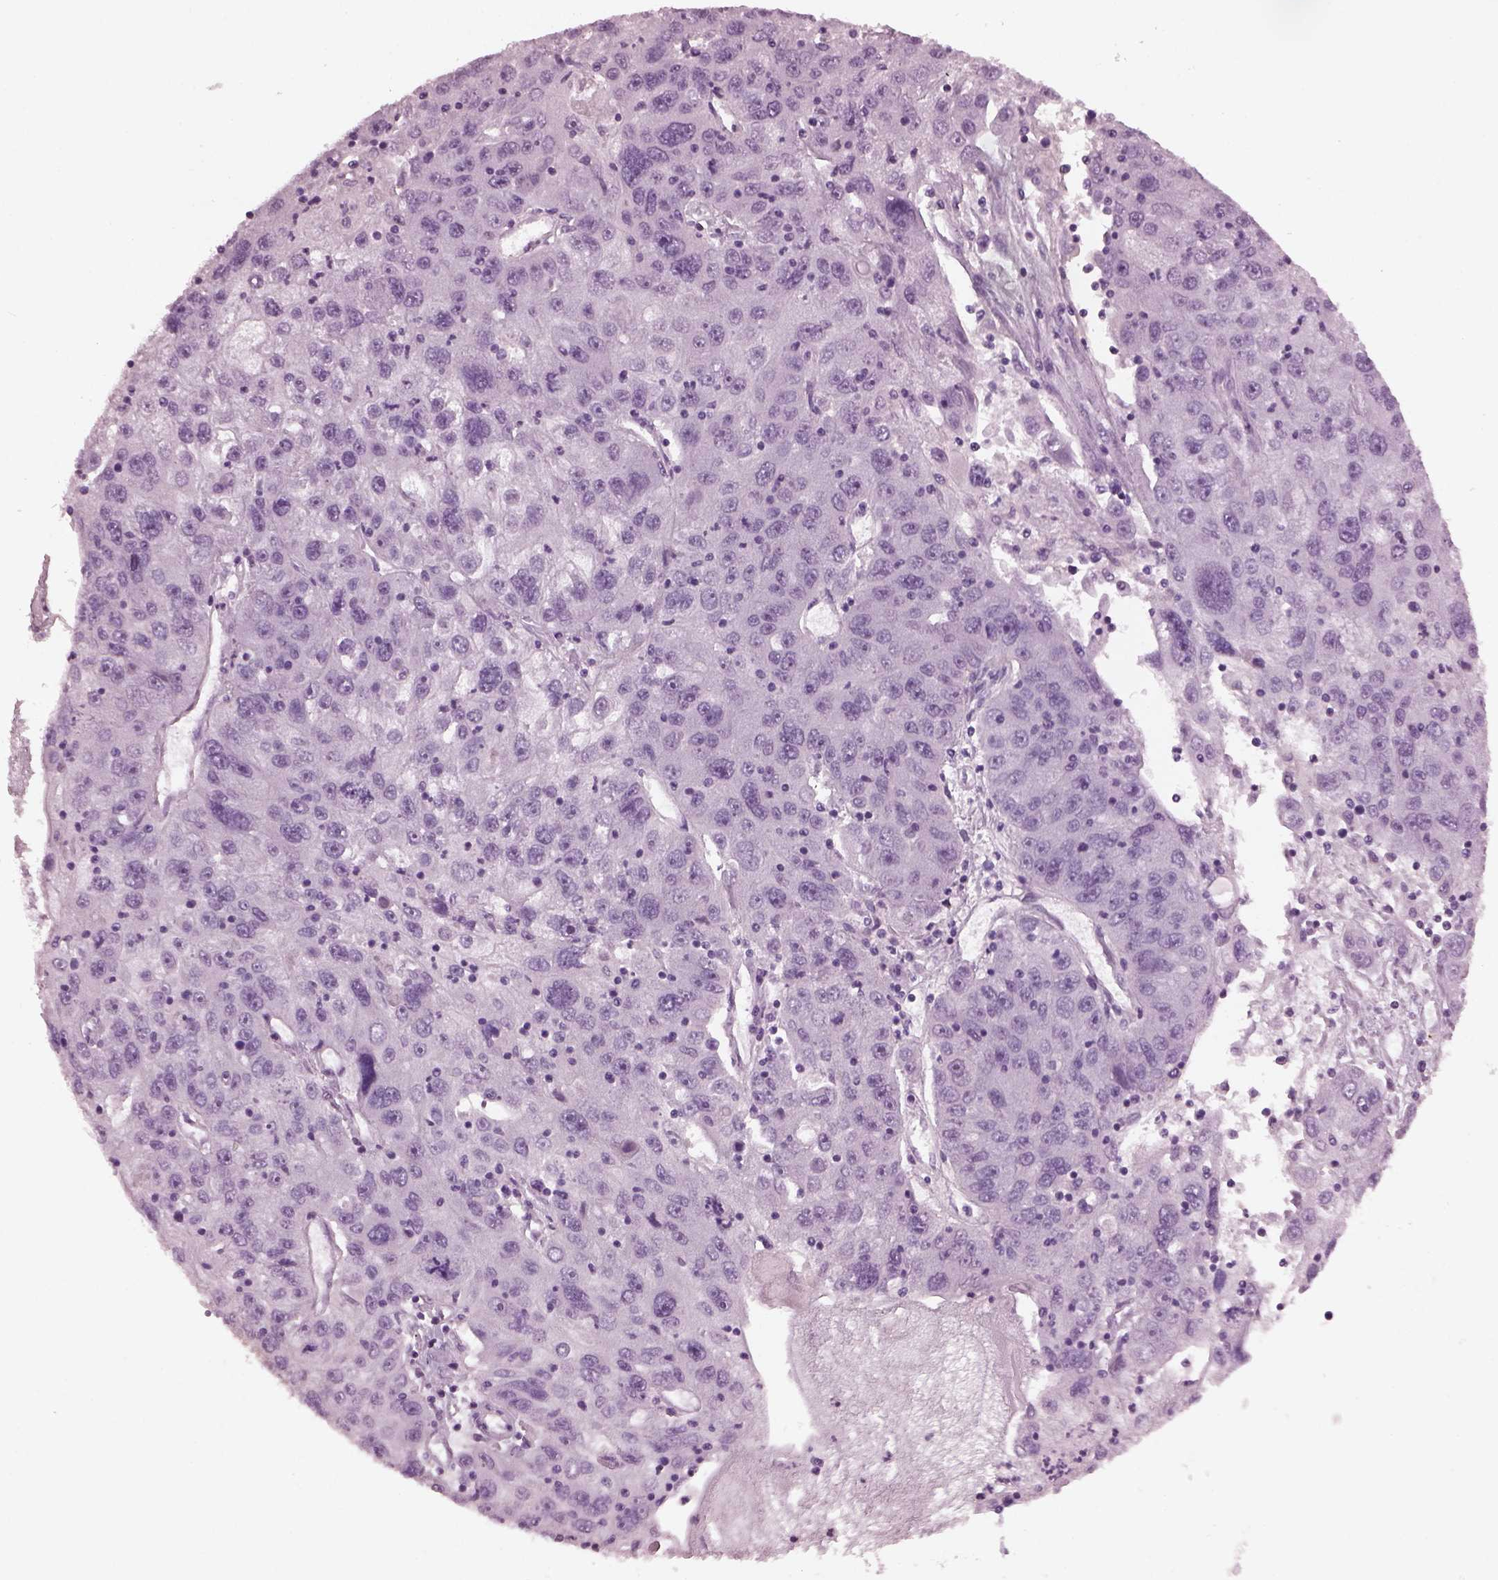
{"staining": {"intensity": "negative", "quantity": "none", "location": "none"}, "tissue": "stomach cancer", "cell_type": "Tumor cells", "image_type": "cancer", "snomed": [{"axis": "morphology", "description": "Adenocarcinoma, NOS"}, {"axis": "topography", "description": "Stomach"}], "caption": "Immunohistochemical staining of human stomach cancer (adenocarcinoma) demonstrates no significant expression in tumor cells.", "gene": "SHTN1", "patient": {"sex": "male", "age": 56}}